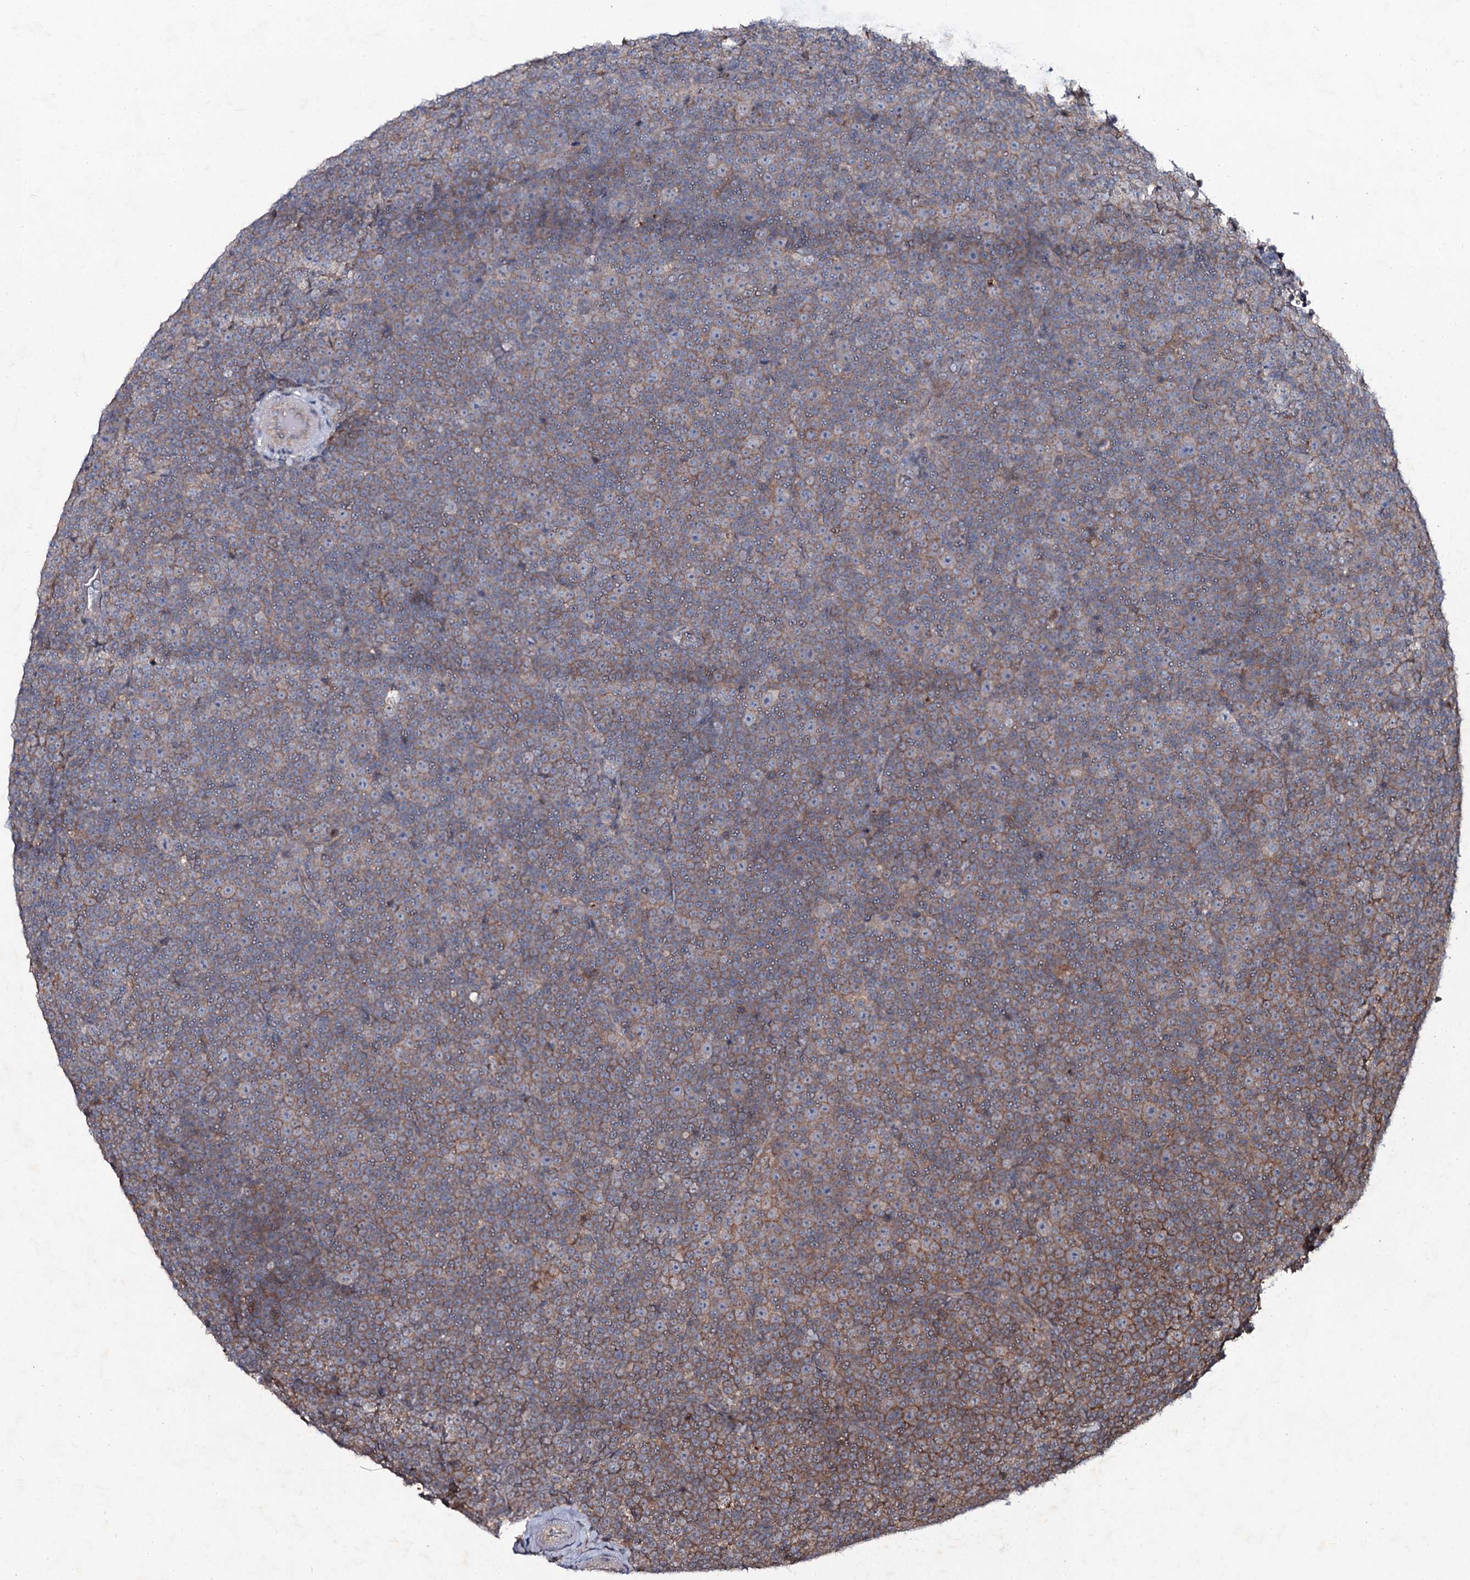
{"staining": {"intensity": "weak", "quantity": "25%-75%", "location": "cytoplasmic/membranous"}, "tissue": "lymphoma", "cell_type": "Tumor cells", "image_type": "cancer", "snomed": [{"axis": "morphology", "description": "Malignant lymphoma, non-Hodgkin's type, Low grade"}, {"axis": "topography", "description": "Lymph node"}], "caption": "DAB immunohistochemical staining of lymphoma demonstrates weak cytoplasmic/membranous protein expression in approximately 25%-75% of tumor cells.", "gene": "SNAP23", "patient": {"sex": "female", "age": 67}}